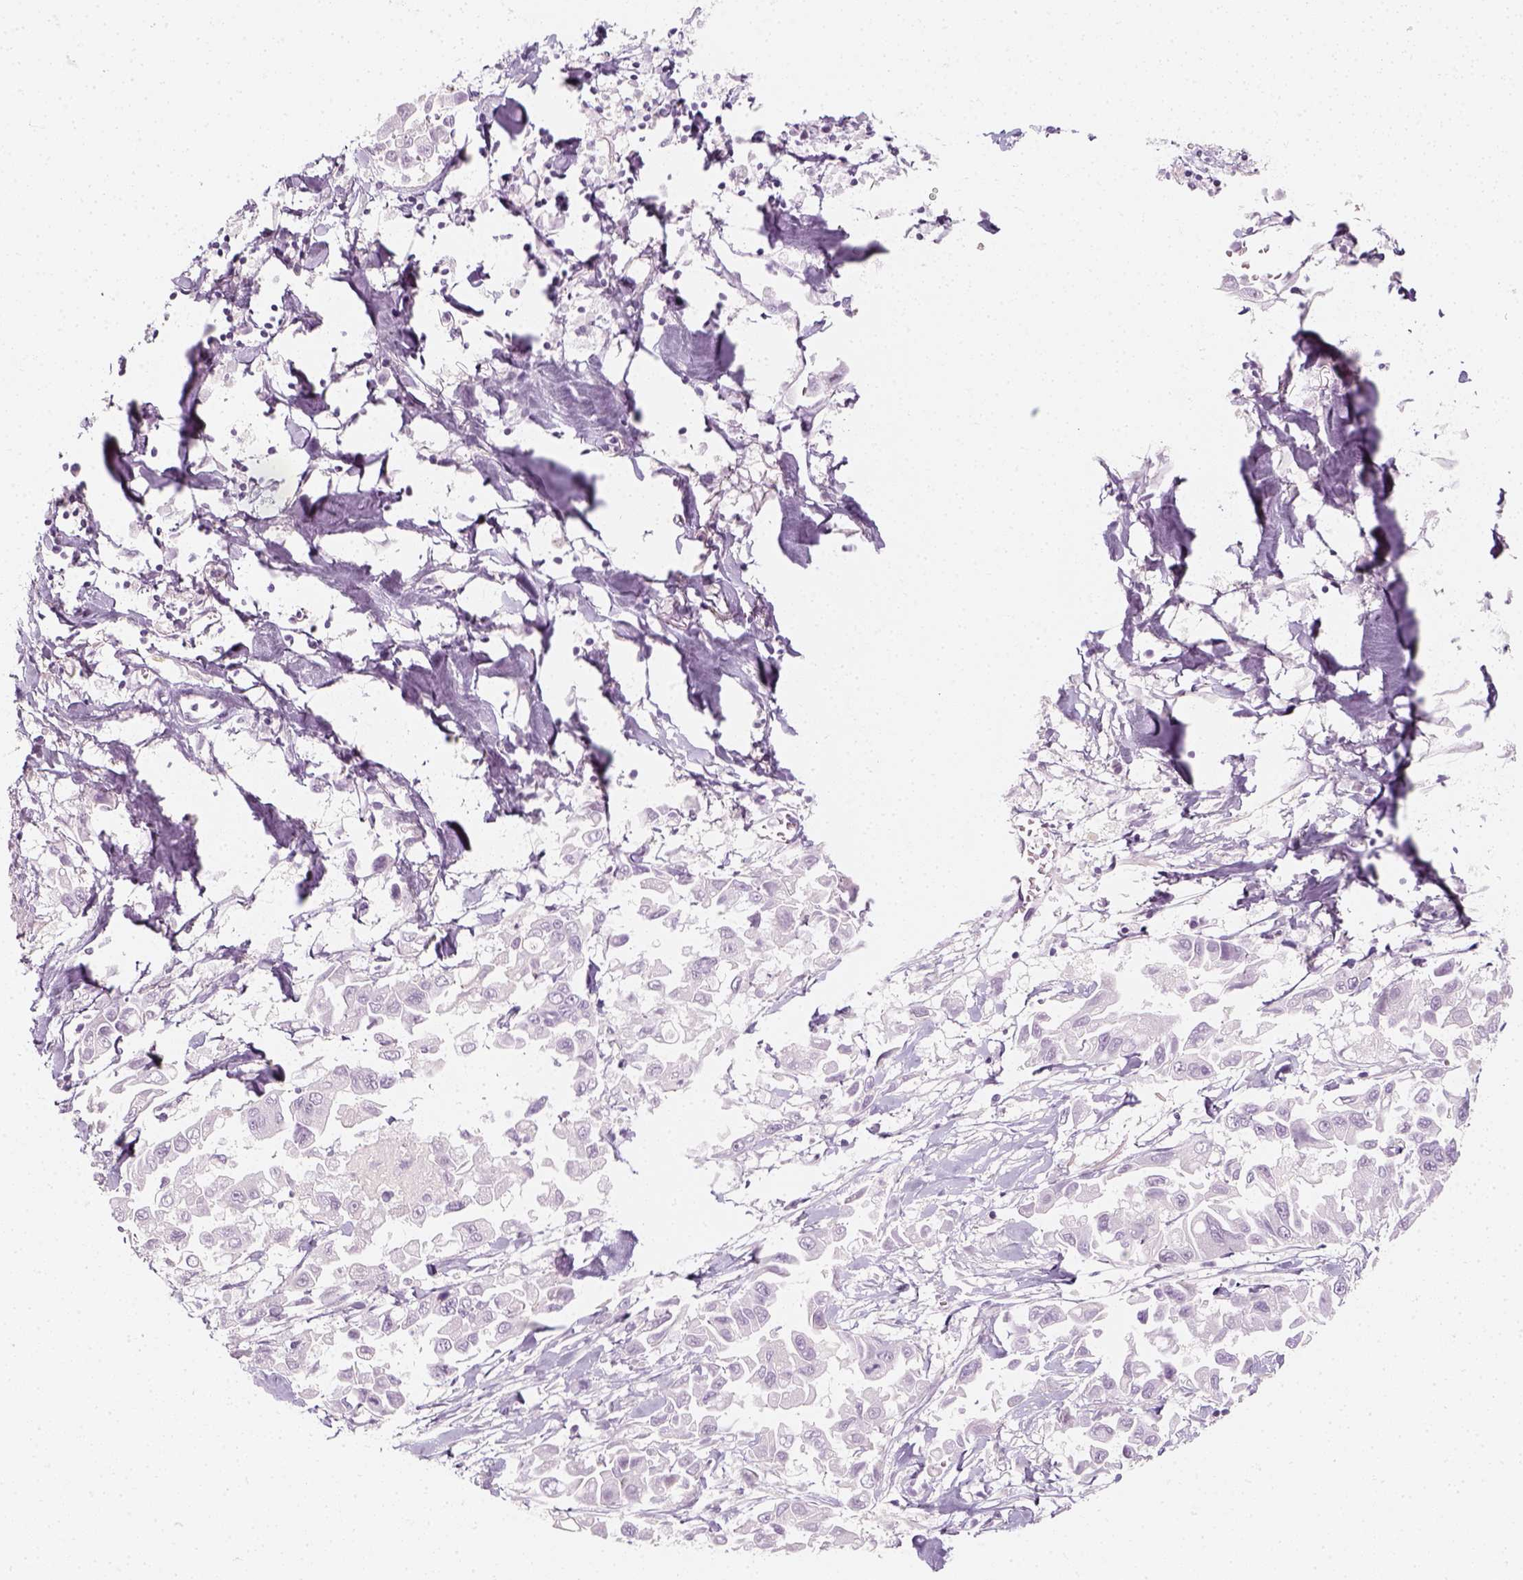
{"staining": {"intensity": "negative", "quantity": "none", "location": "none"}, "tissue": "pancreatic cancer", "cell_type": "Tumor cells", "image_type": "cancer", "snomed": [{"axis": "morphology", "description": "Adenocarcinoma, NOS"}, {"axis": "topography", "description": "Pancreas"}], "caption": "Immunohistochemistry (IHC) photomicrograph of neoplastic tissue: pancreatic cancer stained with DAB (3,3'-diaminobenzidine) displays no significant protein positivity in tumor cells.", "gene": "PRAME", "patient": {"sex": "female", "age": 83}}